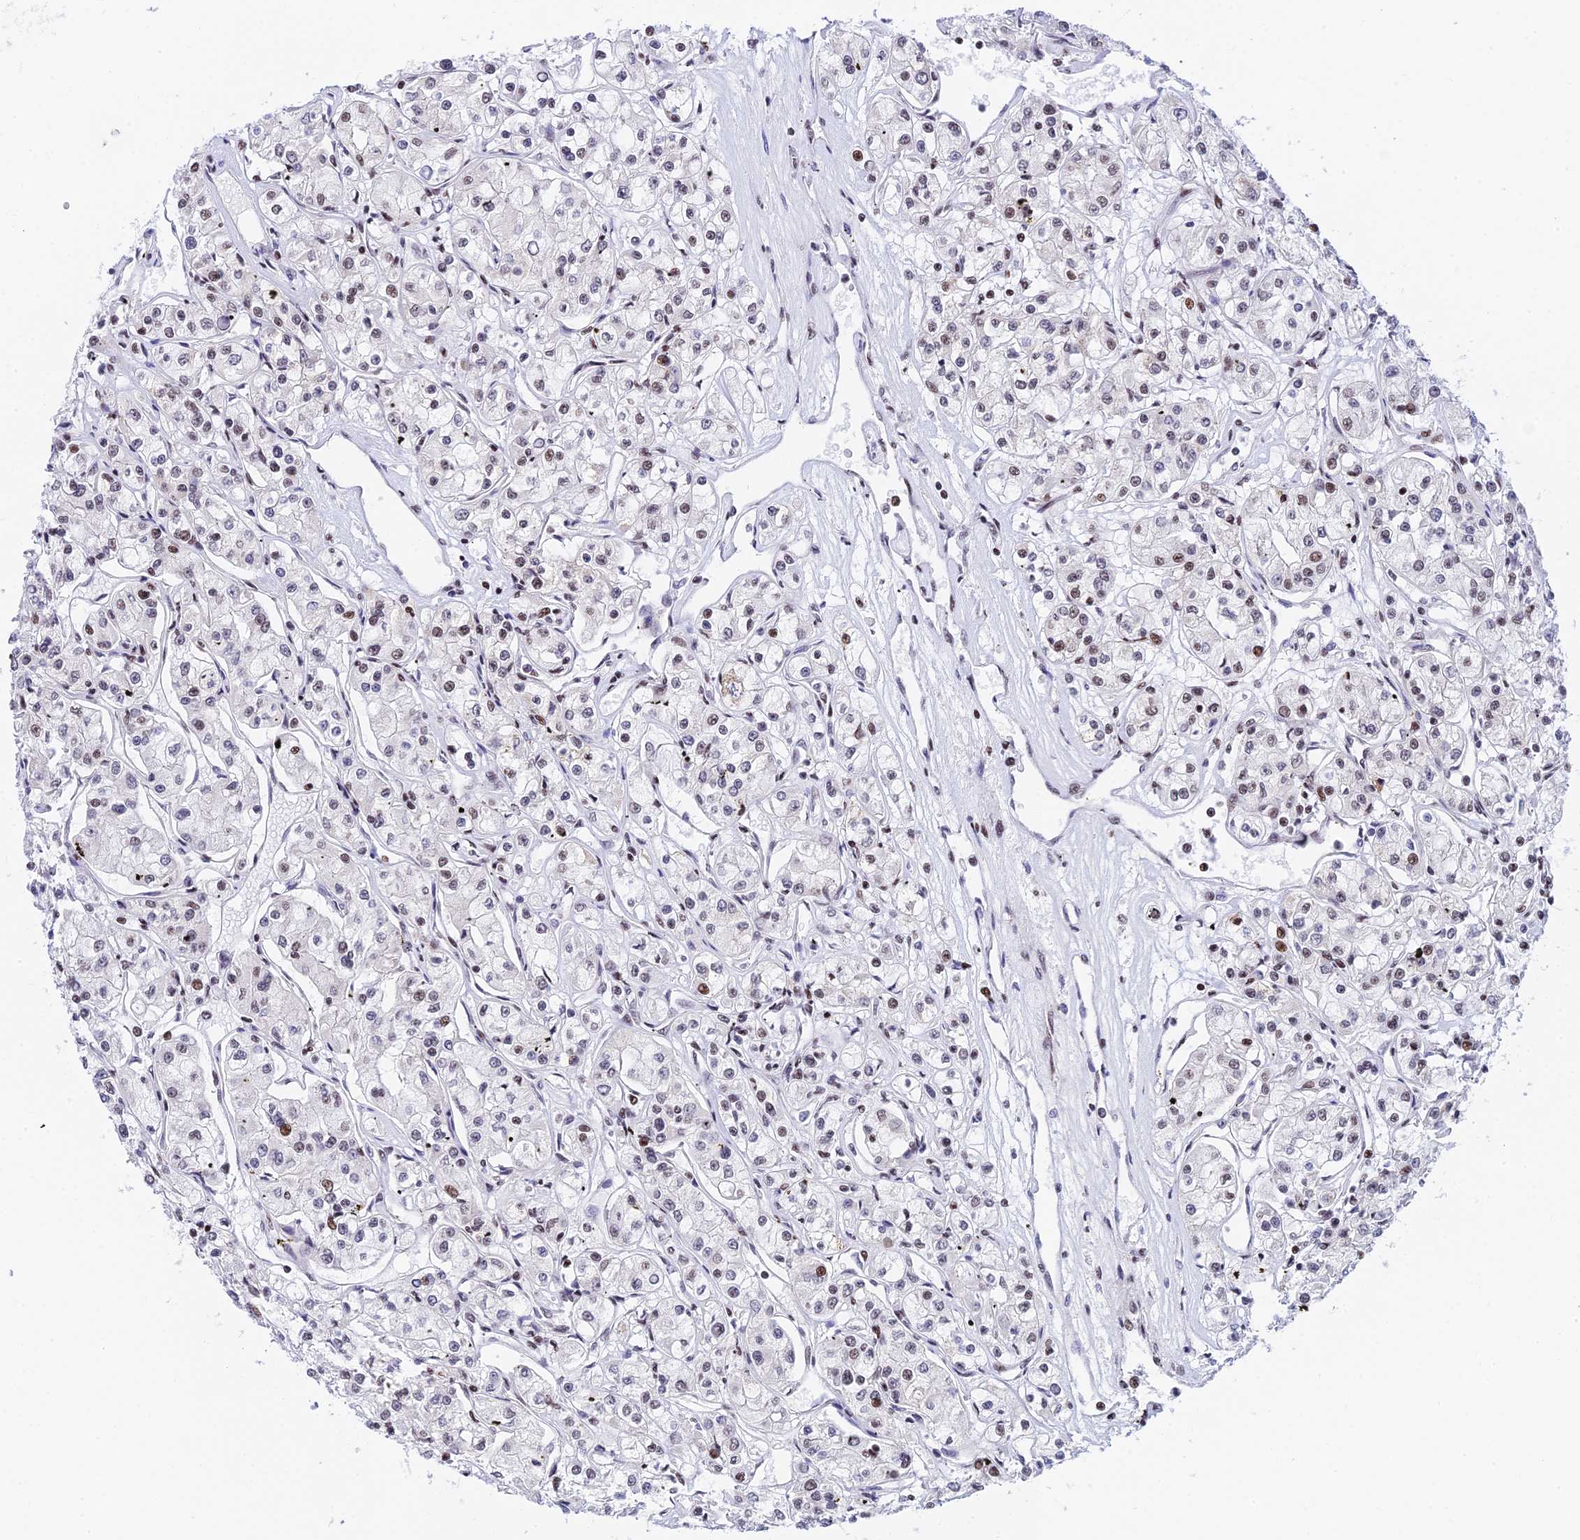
{"staining": {"intensity": "moderate", "quantity": "25%-75%", "location": "nuclear"}, "tissue": "renal cancer", "cell_type": "Tumor cells", "image_type": "cancer", "snomed": [{"axis": "morphology", "description": "Adenocarcinoma, NOS"}, {"axis": "topography", "description": "Kidney"}], "caption": "This is an image of IHC staining of renal cancer (adenocarcinoma), which shows moderate positivity in the nuclear of tumor cells.", "gene": "USP22", "patient": {"sex": "female", "age": 59}}